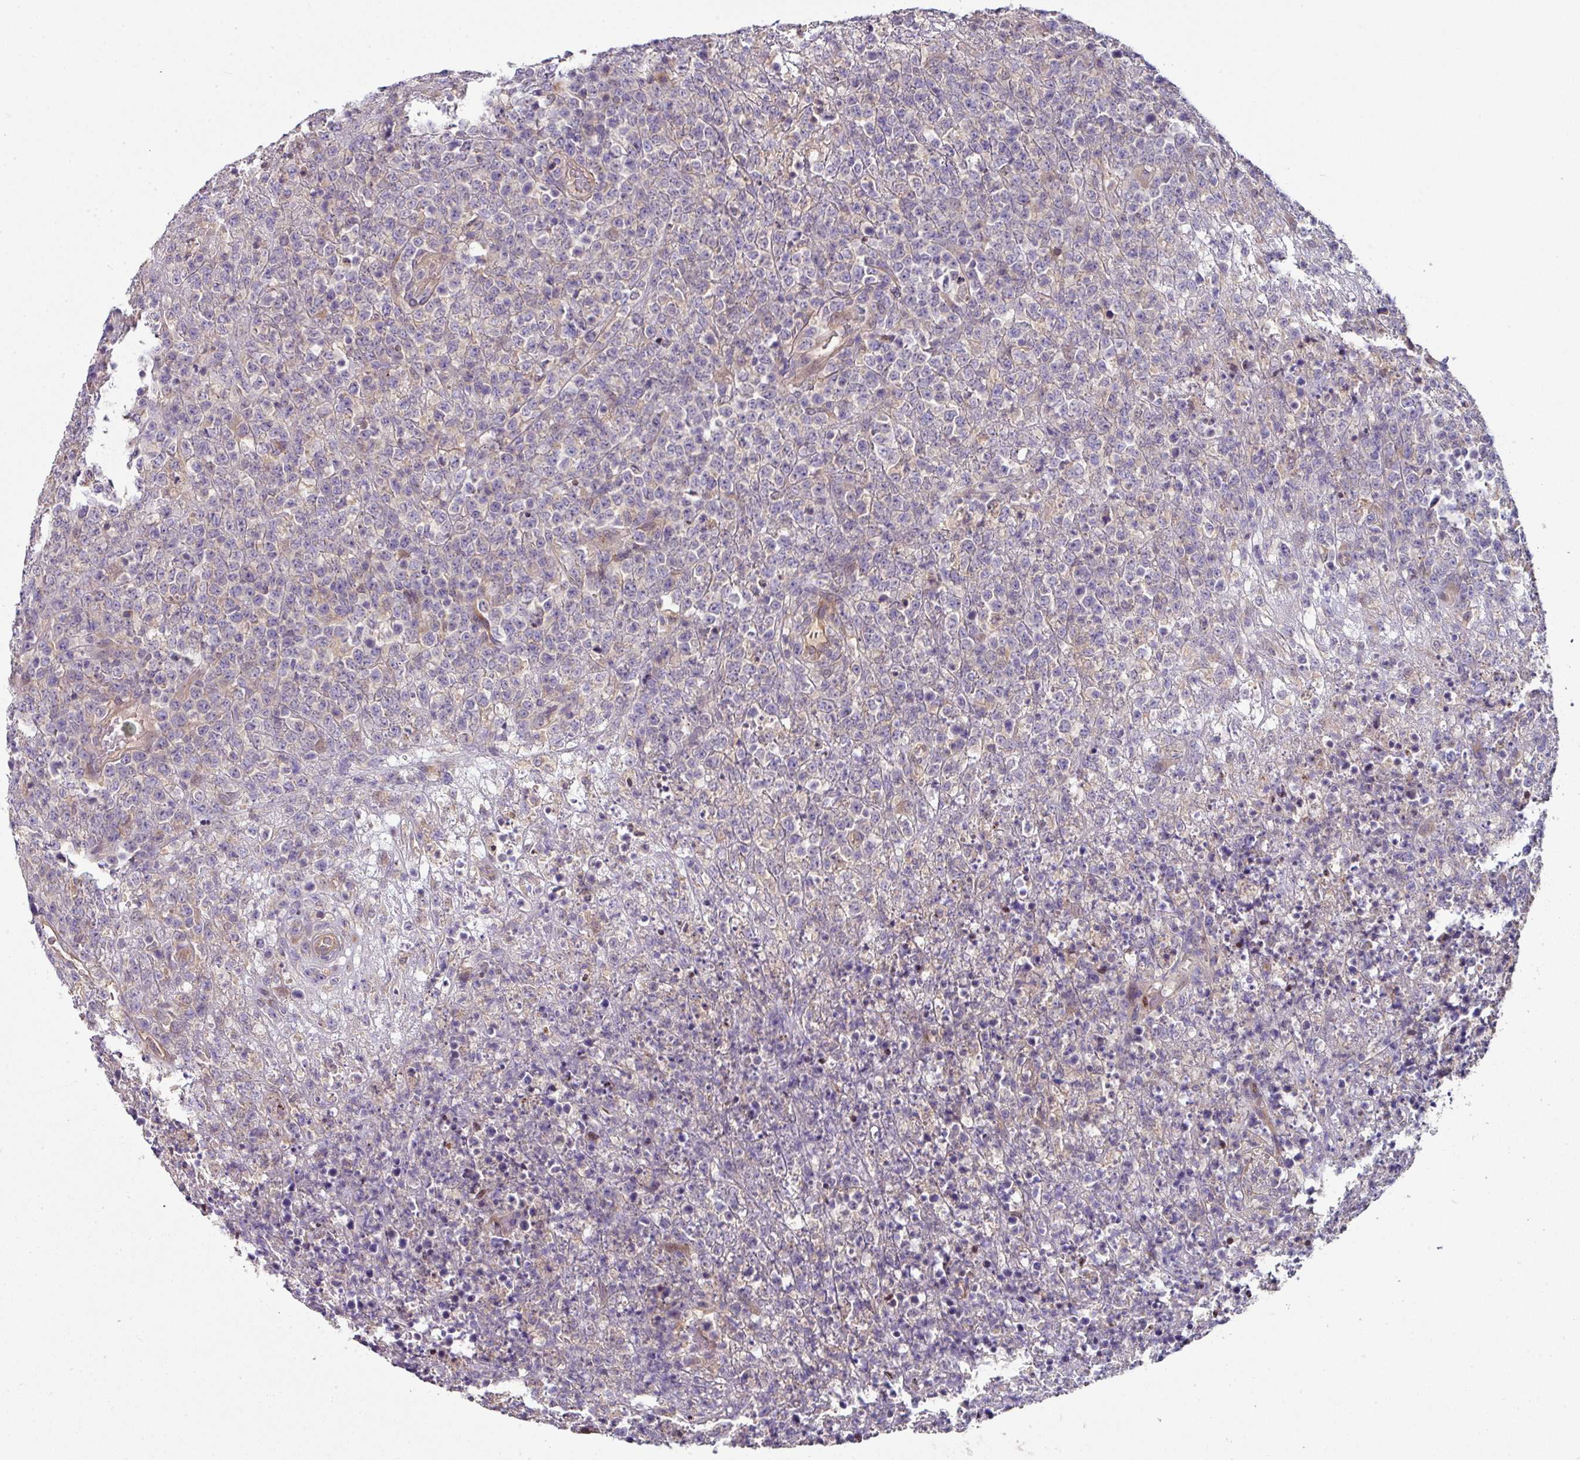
{"staining": {"intensity": "negative", "quantity": "none", "location": "none"}, "tissue": "lymphoma", "cell_type": "Tumor cells", "image_type": "cancer", "snomed": [{"axis": "morphology", "description": "Malignant lymphoma, non-Hodgkin's type, High grade"}, {"axis": "topography", "description": "Colon"}], "caption": "Photomicrograph shows no protein positivity in tumor cells of high-grade malignant lymphoma, non-Hodgkin's type tissue.", "gene": "C4orf48", "patient": {"sex": "female", "age": 53}}